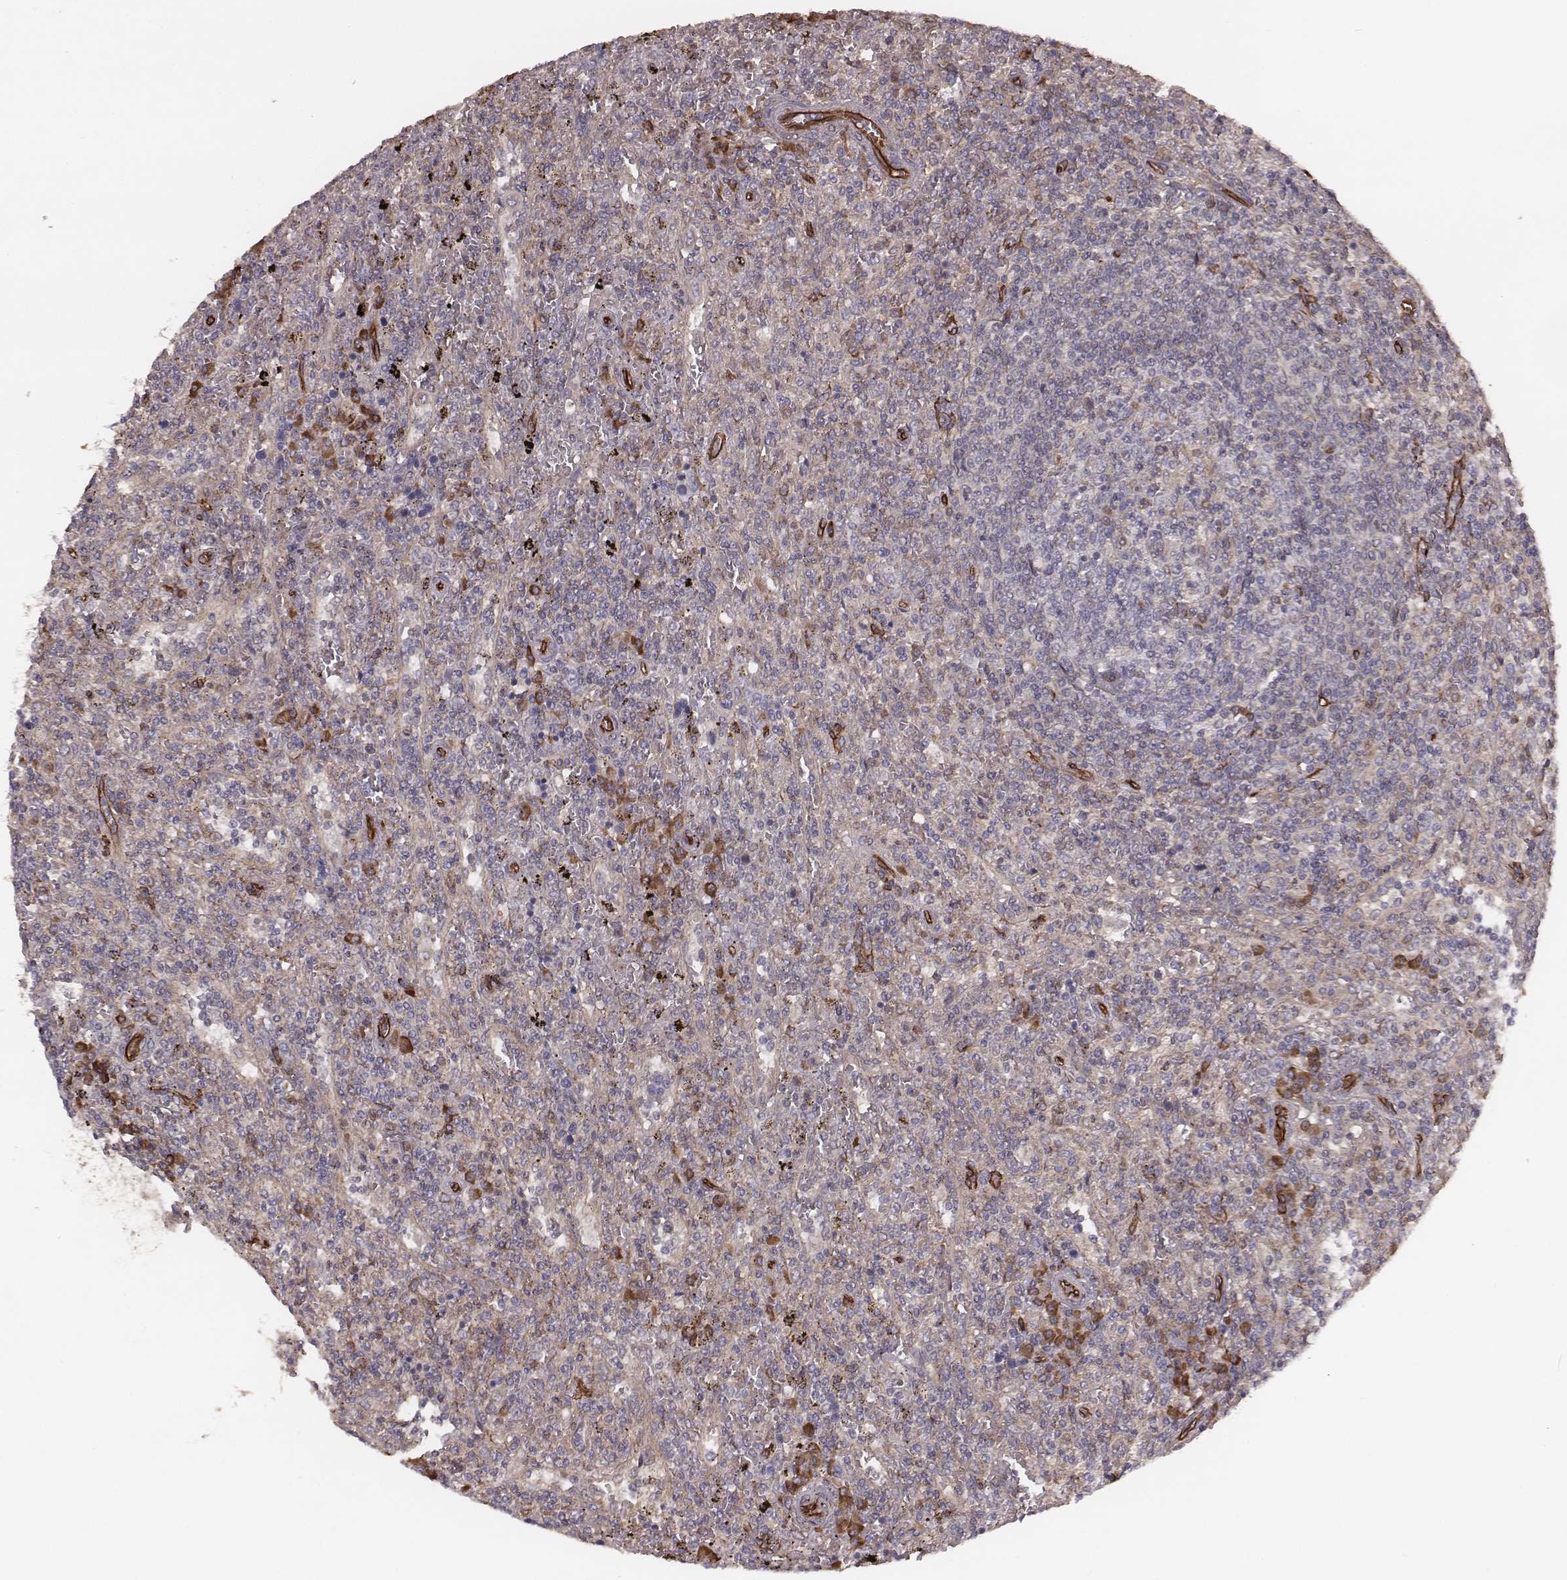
{"staining": {"intensity": "strong", "quantity": "<25%", "location": "cytoplasmic/membranous"}, "tissue": "lymphoma", "cell_type": "Tumor cells", "image_type": "cancer", "snomed": [{"axis": "morphology", "description": "Malignant lymphoma, non-Hodgkin's type, Low grade"}, {"axis": "topography", "description": "Spleen"}], "caption": "Human lymphoma stained for a protein (brown) exhibits strong cytoplasmic/membranous positive positivity in approximately <25% of tumor cells.", "gene": "PALMD", "patient": {"sex": "male", "age": 62}}